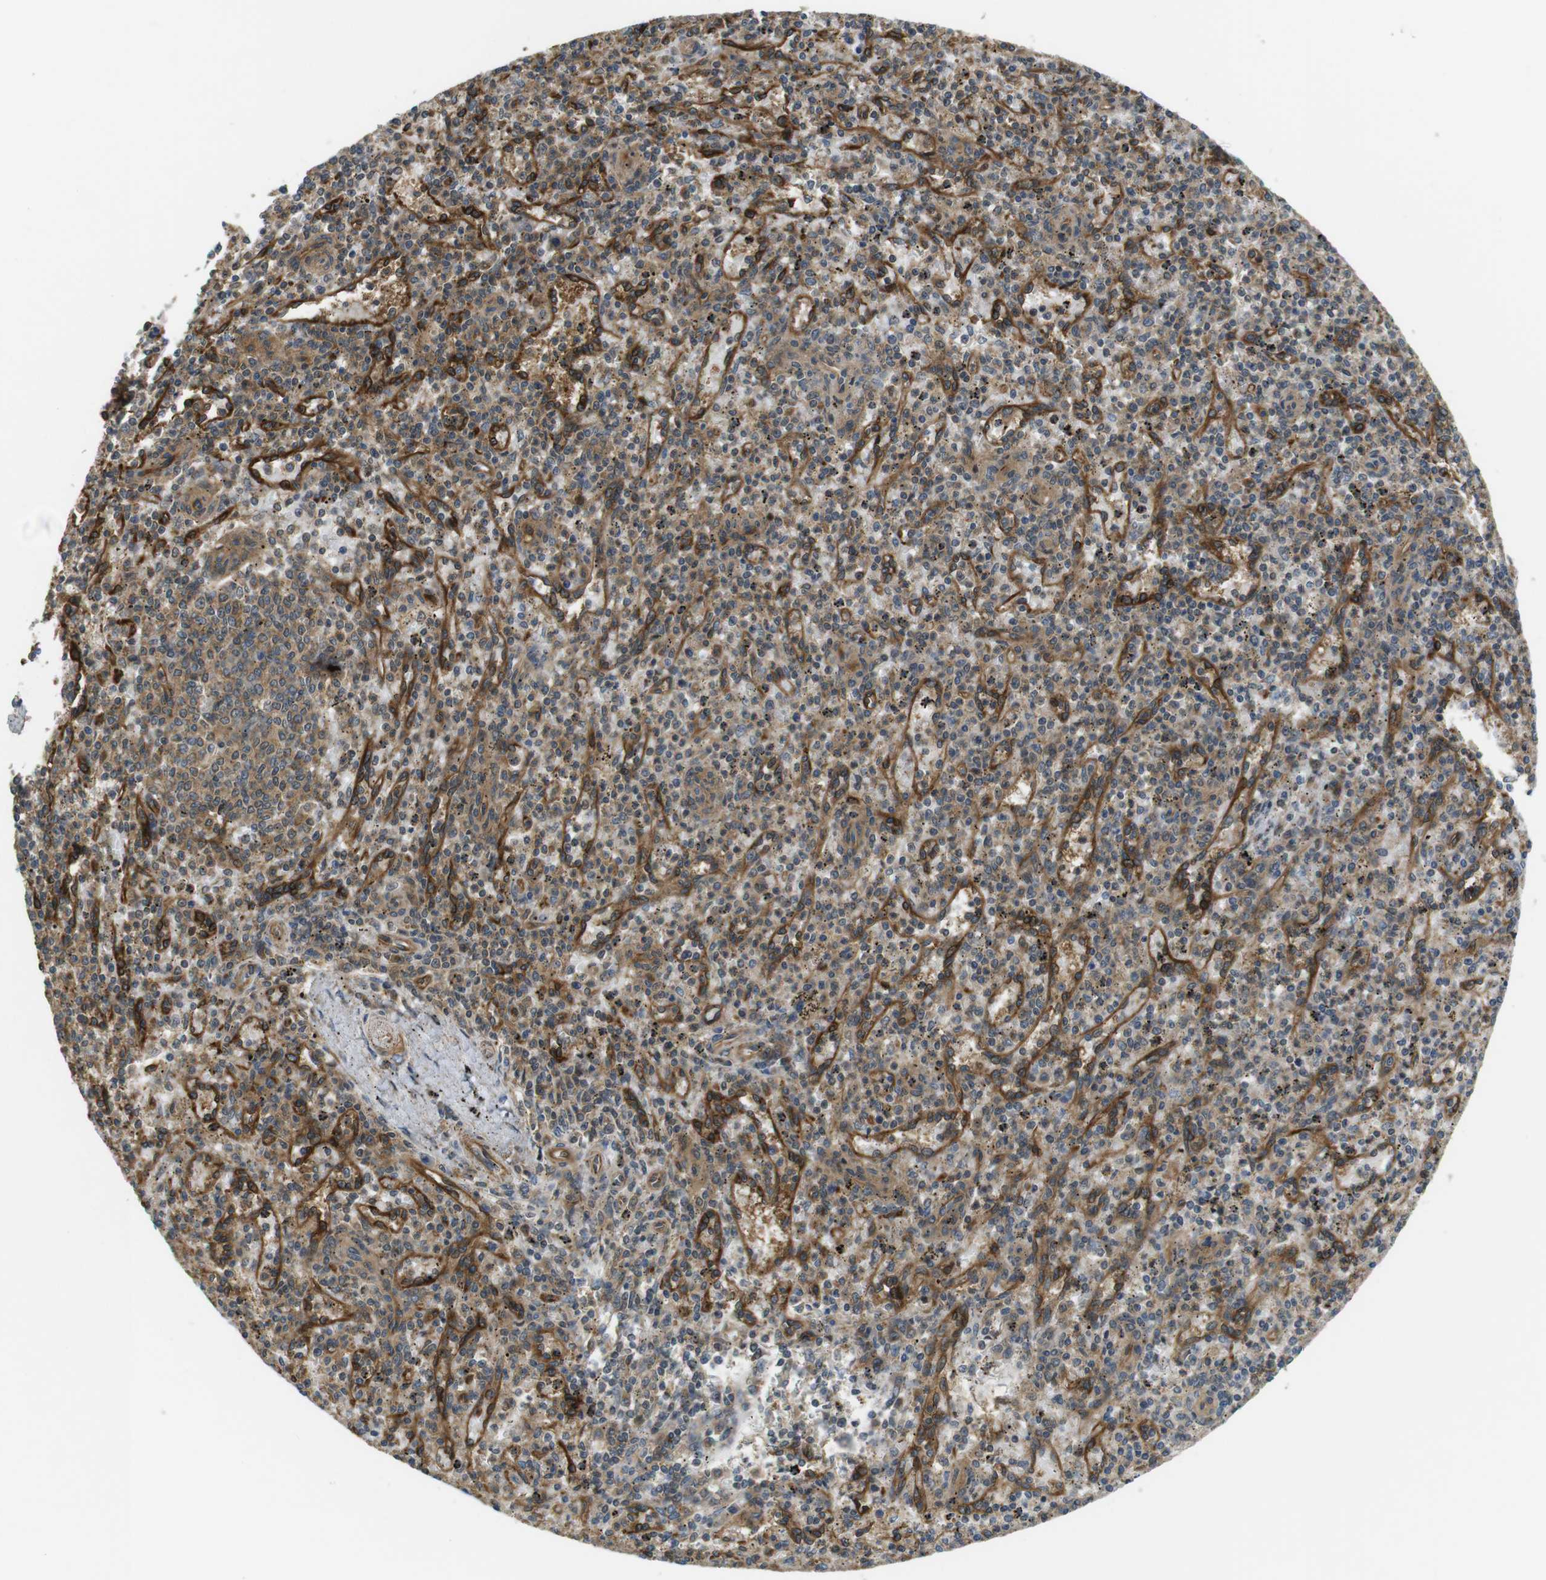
{"staining": {"intensity": "moderate", "quantity": ">75%", "location": "cytoplasmic/membranous"}, "tissue": "spleen", "cell_type": "Cells in red pulp", "image_type": "normal", "snomed": [{"axis": "morphology", "description": "Normal tissue, NOS"}, {"axis": "topography", "description": "Spleen"}], "caption": "Brown immunohistochemical staining in unremarkable human spleen shows moderate cytoplasmic/membranous expression in about >75% of cells in red pulp. The protein is stained brown, and the nuclei are stained in blue (DAB IHC with brightfield microscopy, high magnification).", "gene": "TSC1", "patient": {"sex": "male", "age": 72}}